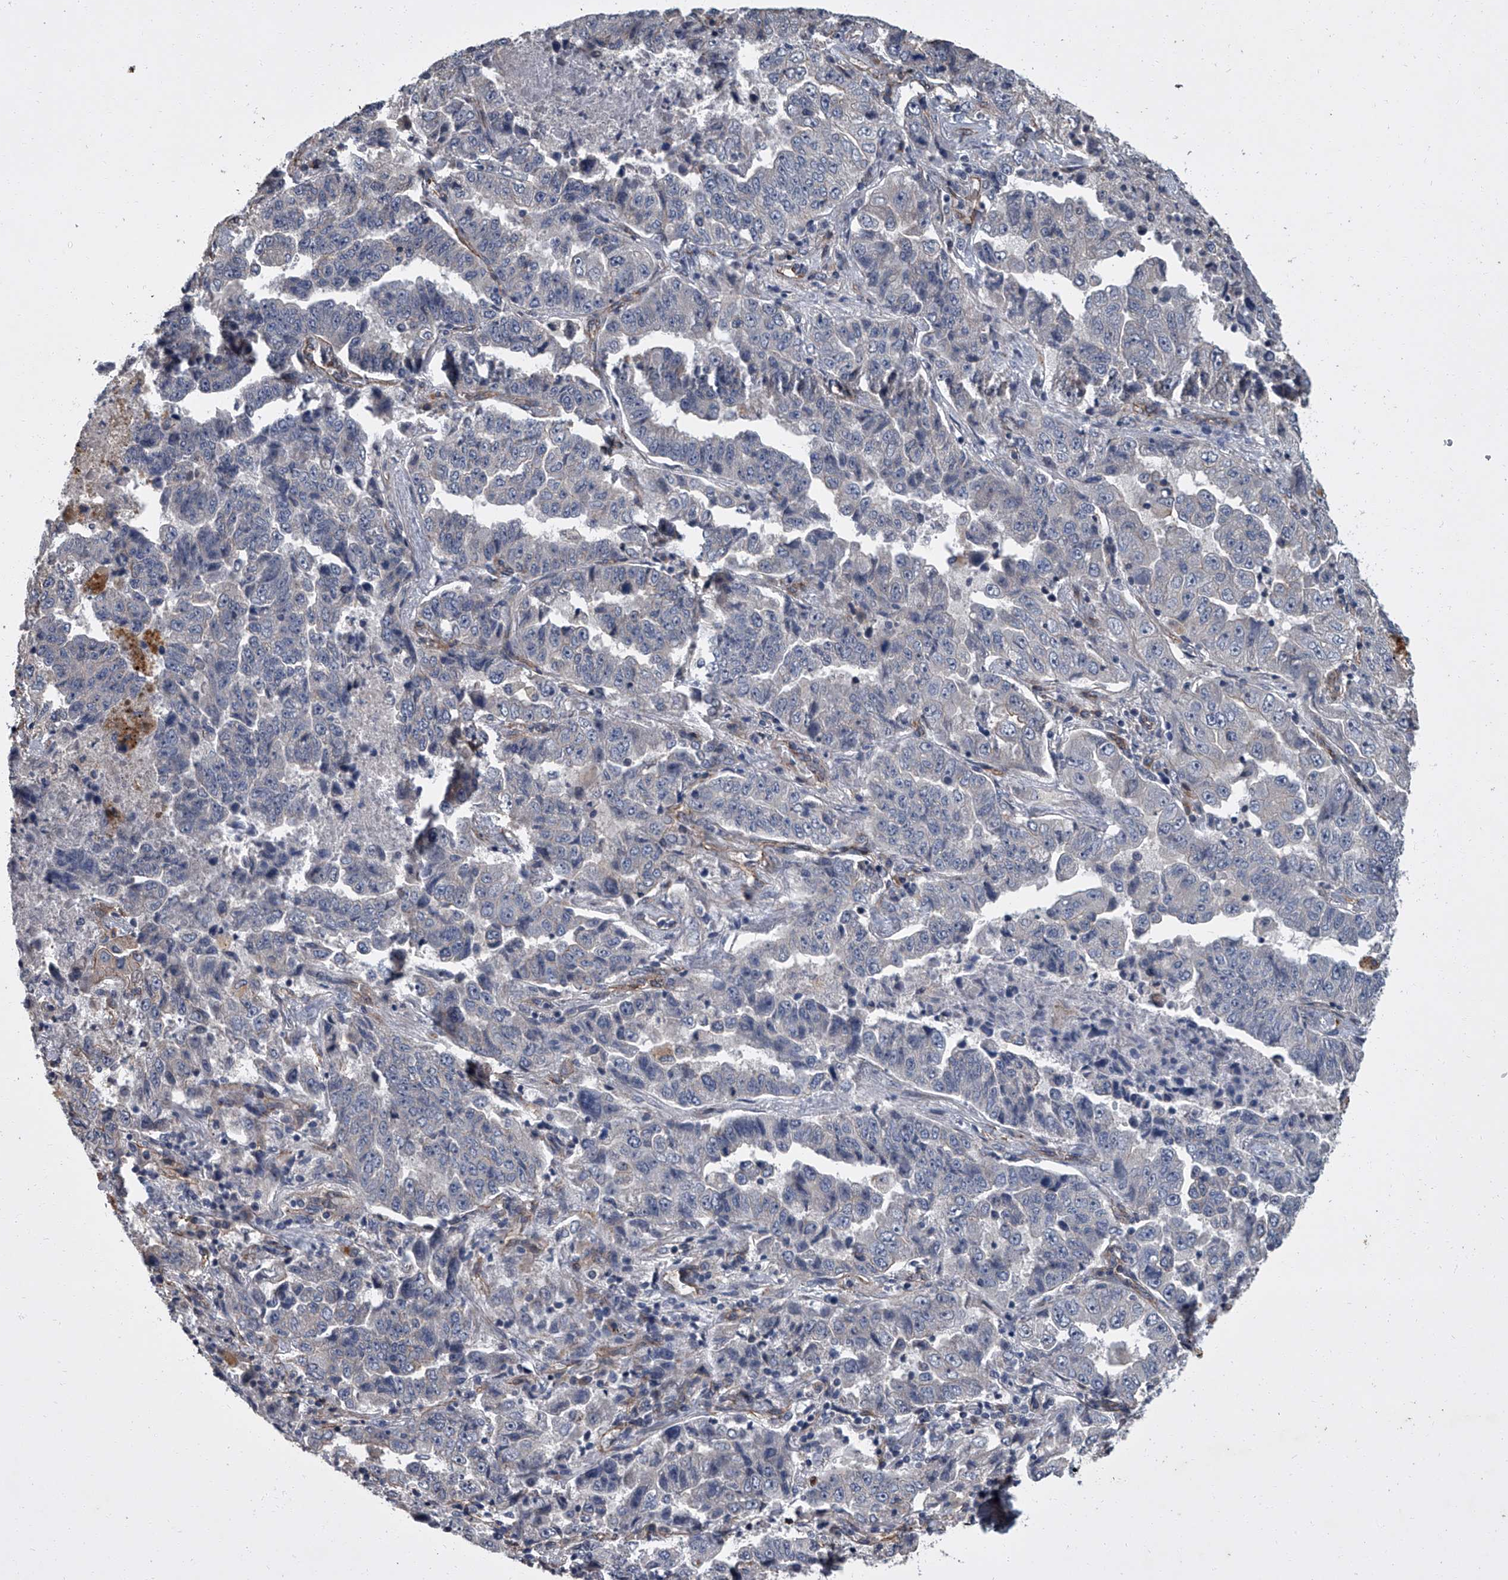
{"staining": {"intensity": "negative", "quantity": "none", "location": "none"}, "tissue": "lung cancer", "cell_type": "Tumor cells", "image_type": "cancer", "snomed": [{"axis": "morphology", "description": "Adenocarcinoma, NOS"}, {"axis": "topography", "description": "Lung"}], "caption": "Tumor cells show no significant protein positivity in adenocarcinoma (lung).", "gene": "SIRT4", "patient": {"sex": "female", "age": 51}}